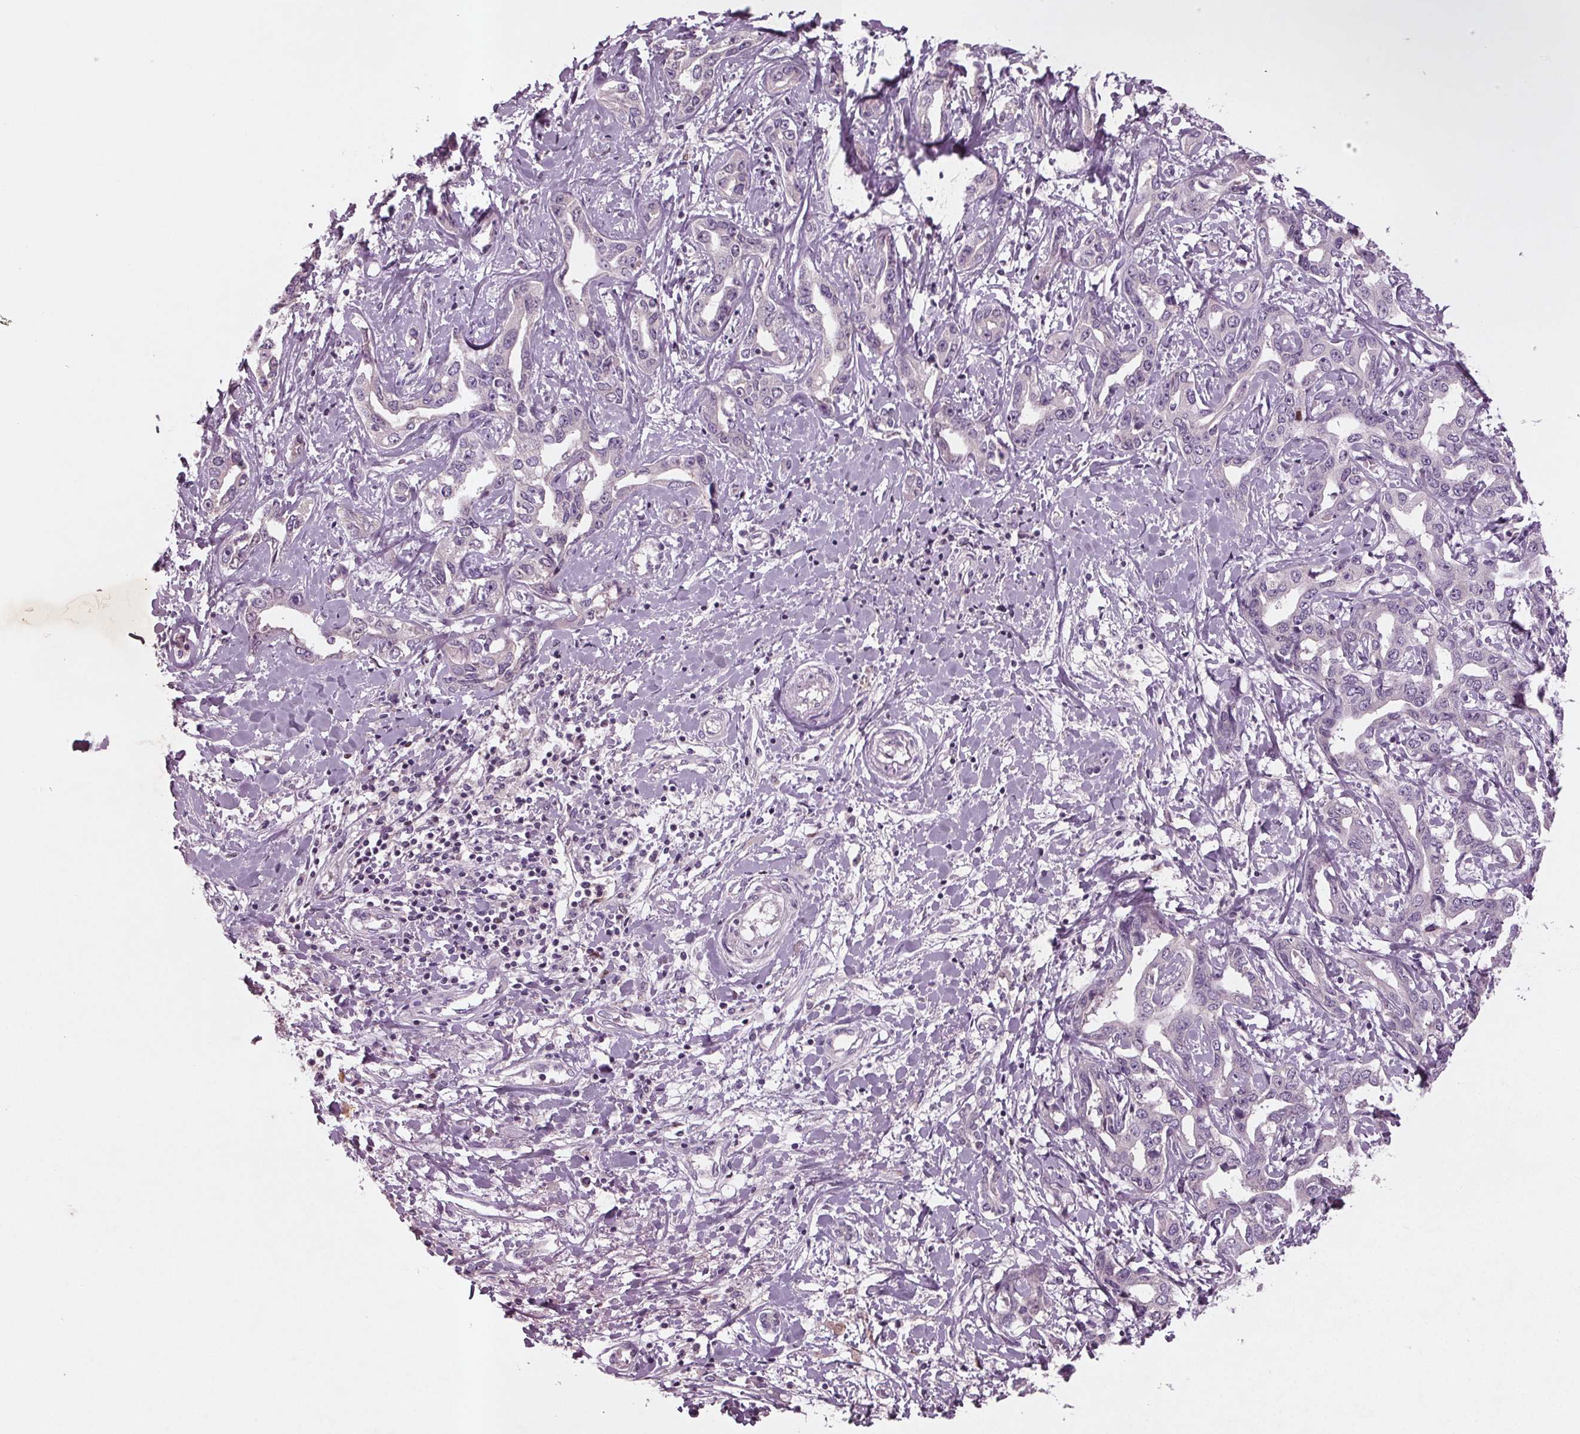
{"staining": {"intensity": "negative", "quantity": "none", "location": "none"}, "tissue": "liver cancer", "cell_type": "Tumor cells", "image_type": "cancer", "snomed": [{"axis": "morphology", "description": "Cholangiocarcinoma"}, {"axis": "topography", "description": "Liver"}], "caption": "DAB immunohistochemical staining of liver cancer displays no significant positivity in tumor cells. (DAB (3,3'-diaminobenzidine) IHC, high magnification).", "gene": "BHLHE22", "patient": {"sex": "male", "age": 59}}